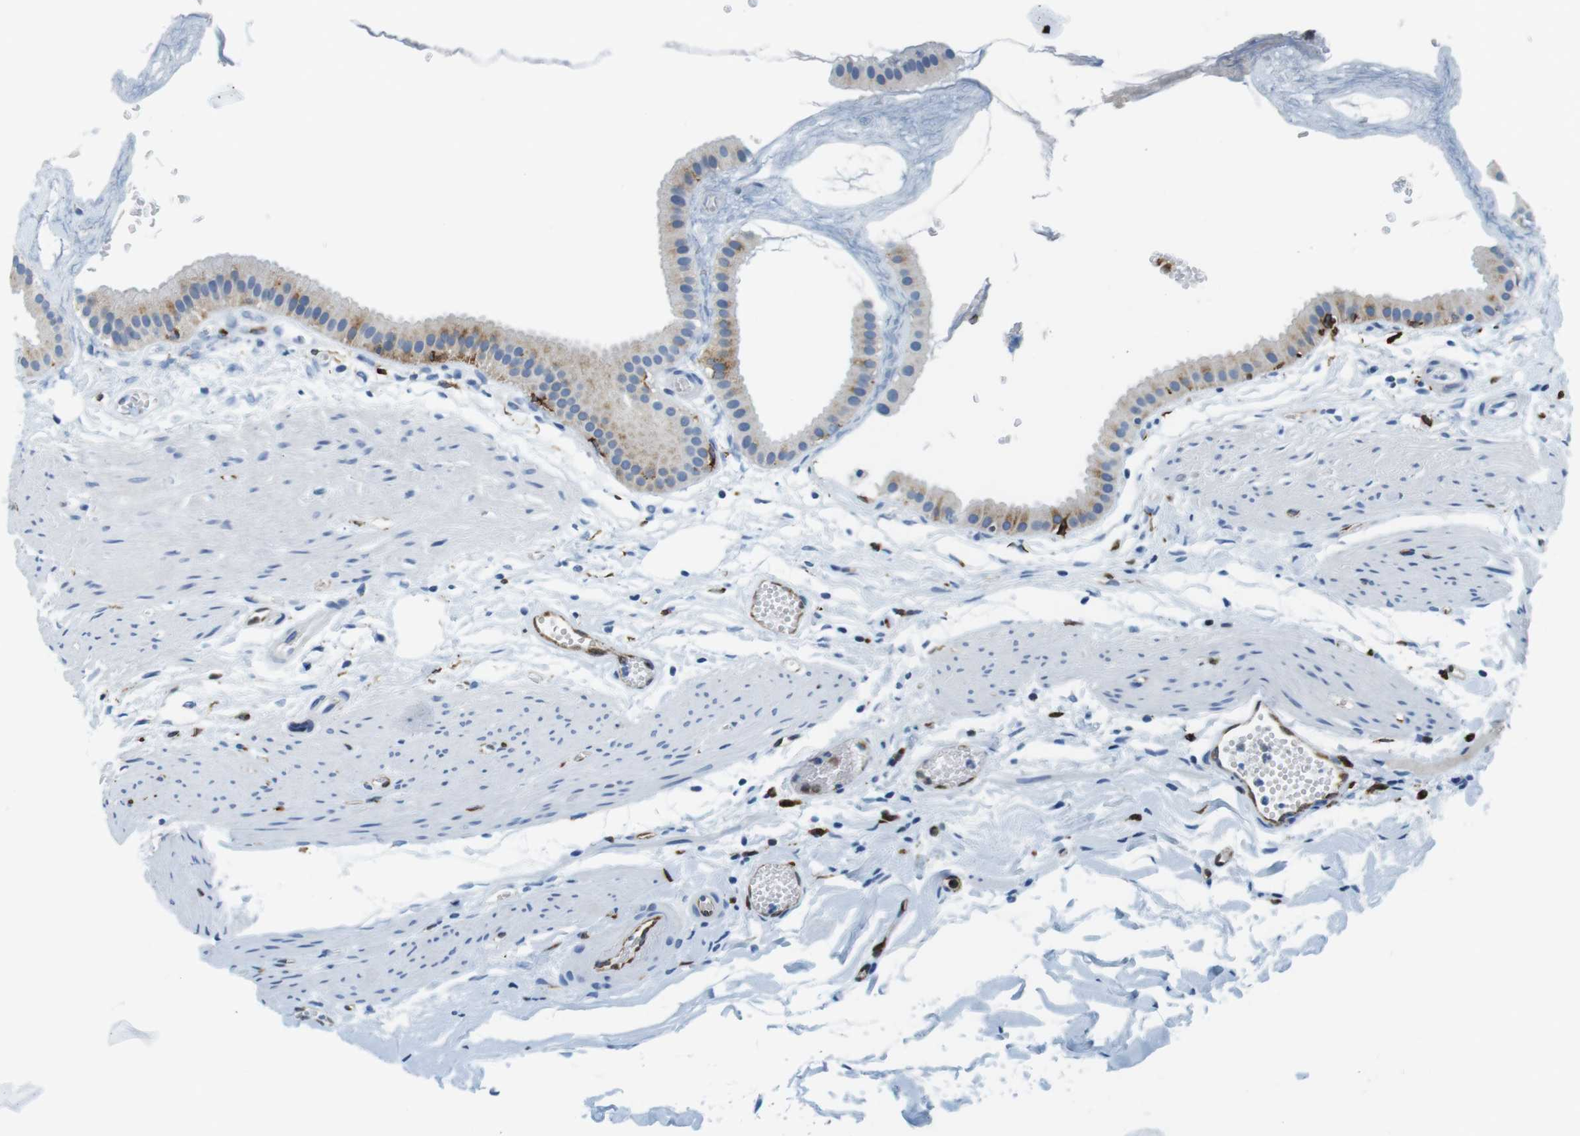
{"staining": {"intensity": "moderate", "quantity": "25%-75%", "location": "cytoplasmic/membranous"}, "tissue": "gallbladder", "cell_type": "Glandular cells", "image_type": "normal", "snomed": [{"axis": "morphology", "description": "Normal tissue, NOS"}, {"axis": "topography", "description": "Gallbladder"}], "caption": "DAB immunohistochemical staining of benign gallbladder displays moderate cytoplasmic/membranous protein expression in about 25%-75% of glandular cells.", "gene": "CIITA", "patient": {"sex": "female", "age": 64}}